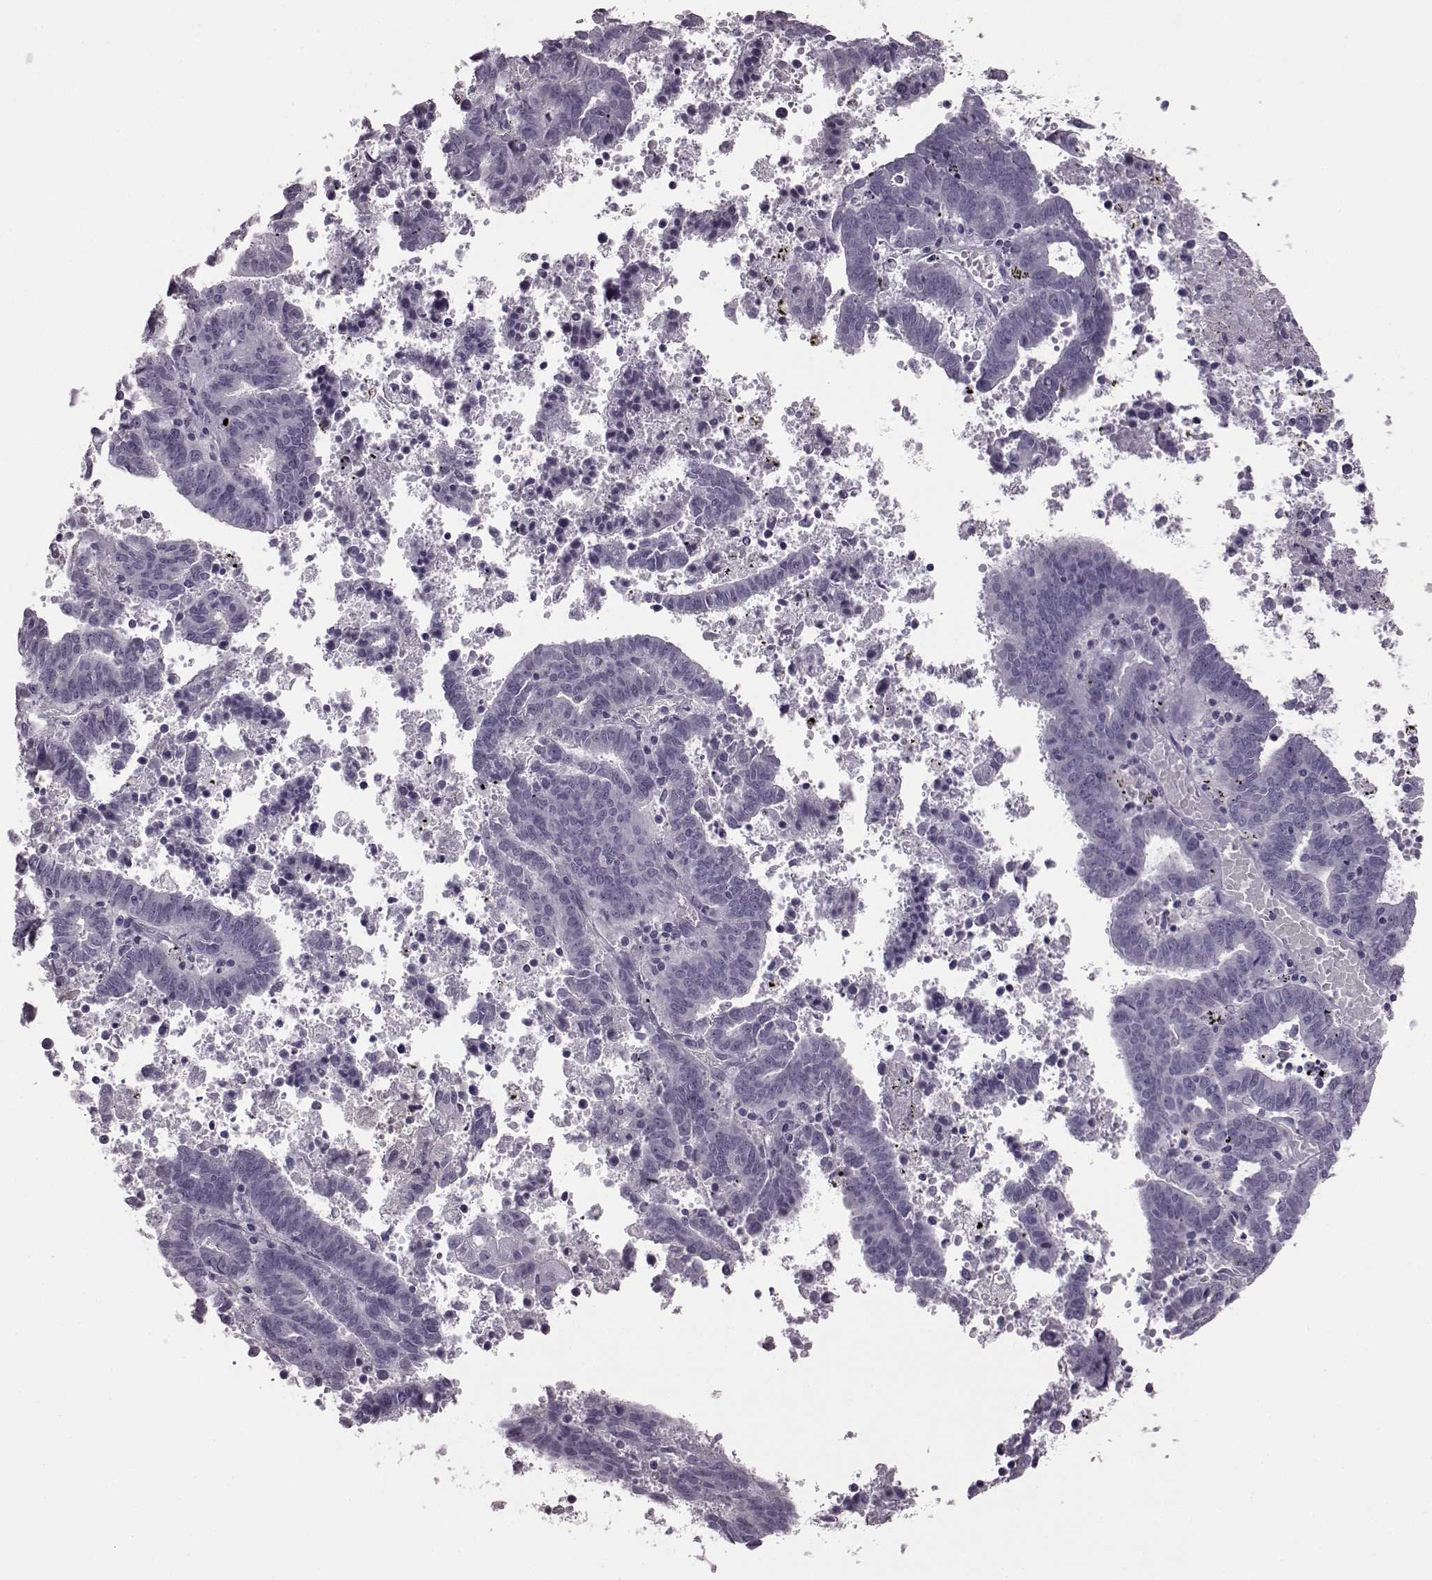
{"staining": {"intensity": "negative", "quantity": "none", "location": "none"}, "tissue": "endometrial cancer", "cell_type": "Tumor cells", "image_type": "cancer", "snomed": [{"axis": "morphology", "description": "Adenocarcinoma, NOS"}, {"axis": "topography", "description": "Uterus"}], "caption": "A histopathology image of endometrial cancer stained for a protein demonstrates no brown staining in tumor cells.", "gene": "SNTG1", "patient": {"sex": "female", "age": 83}}